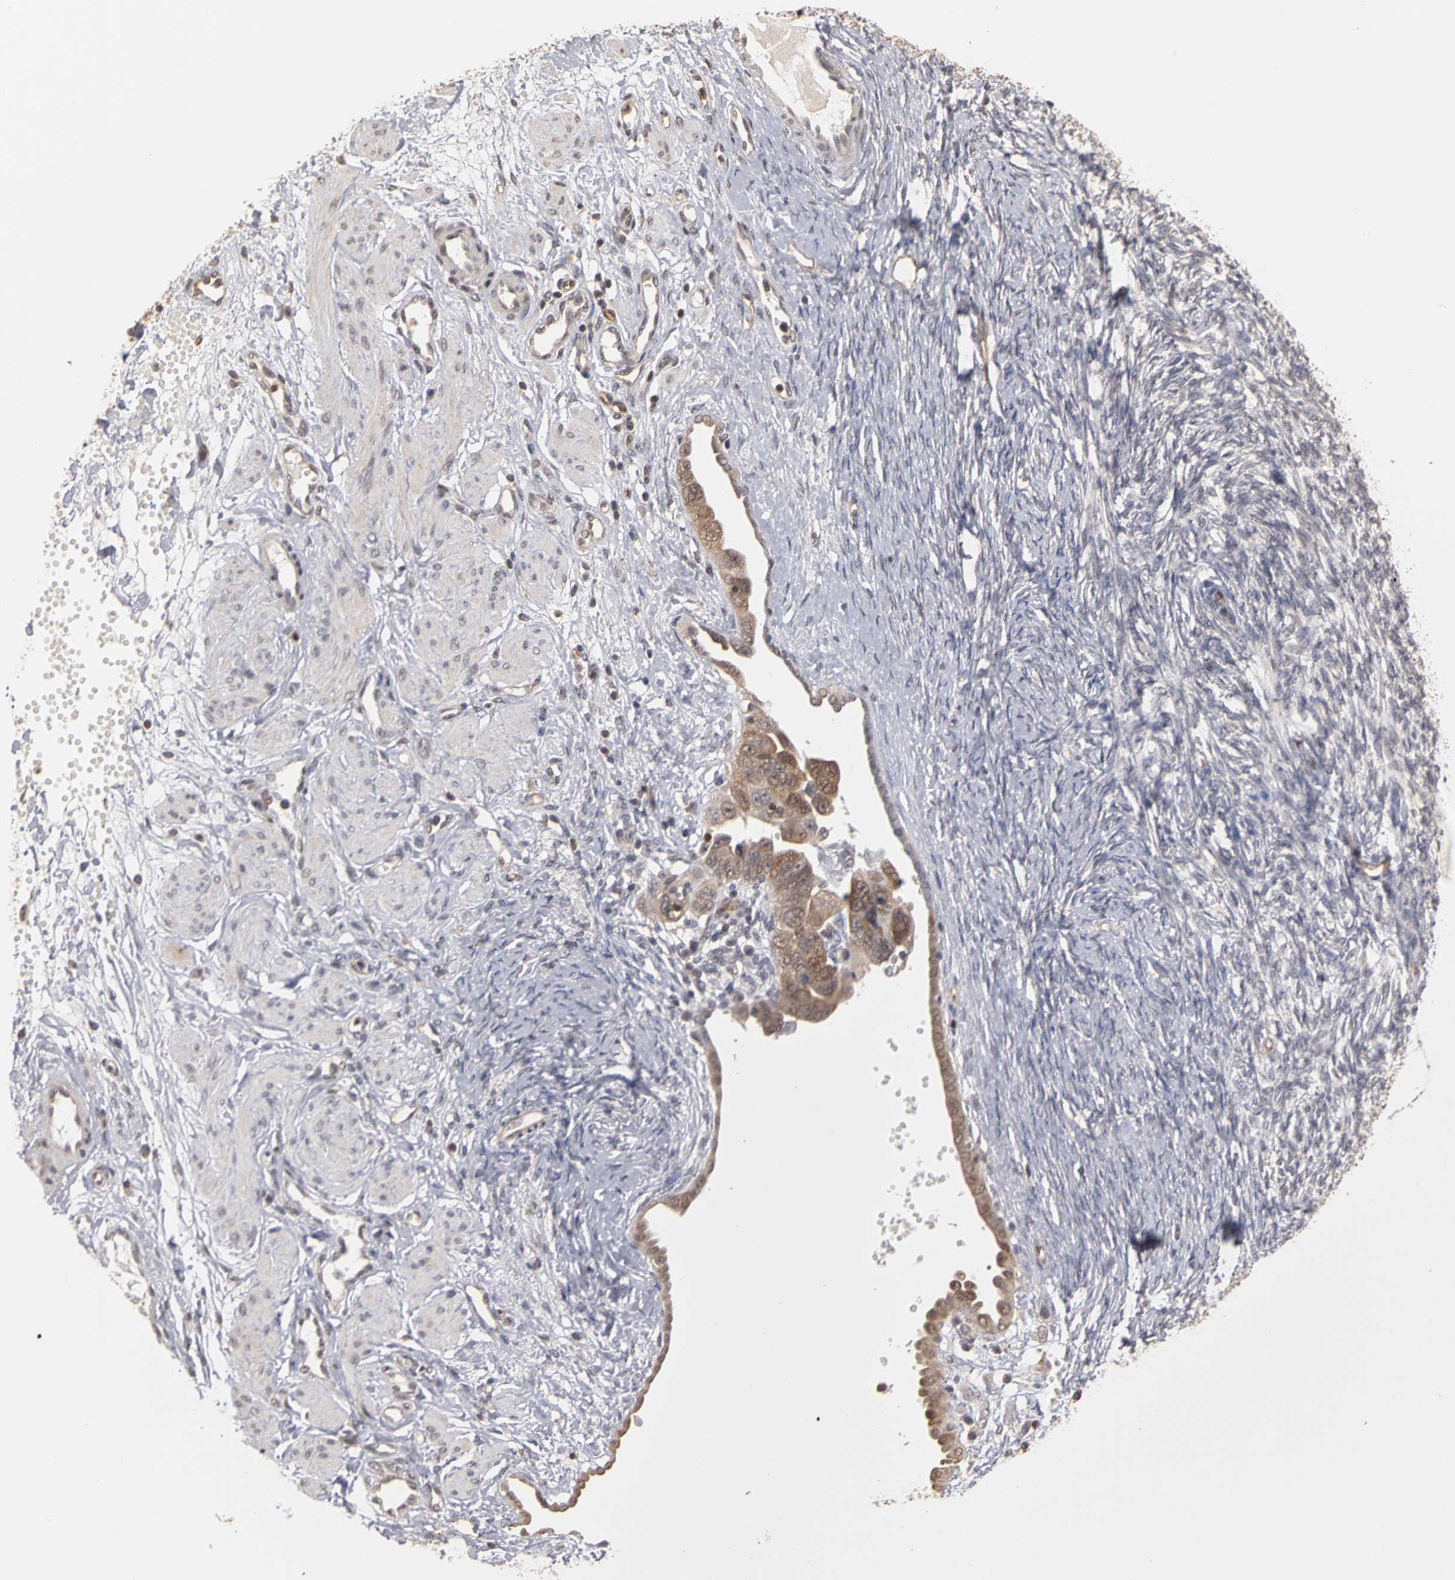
{"staining": {"intensity": "moderate", "quantity": ">75%", "location": "cytoplasmic/membranous,nuclear"}, "tissue": "ovarian cancer", "cell_type": "Tumor cells", "image_type": "cancer", "snomed": [{"axis": "morphology", "description": "Normal tissue, NOS"}, {"axis": "morphology", "description": "Cystadenocarcinoma, serous, NOS"}, {"axis": "topography", "description": "Ovary"}], "caption": "Immunohistochemical staining of serous cystadenocarcinoma (ovarian) exhibits moderate cytoplasmic/membranous and nuclear protein expression in about >75% of tumor cells. The staining was performed using DAB (3,3'-diaminobenzidine) to visualize the protein expression in brown, while the nuclei were stained in blue with hematoxylin (Magnification: 20x).", "gene": "PLEKHA1", "patient": {"sex": "female", "age": 62}}